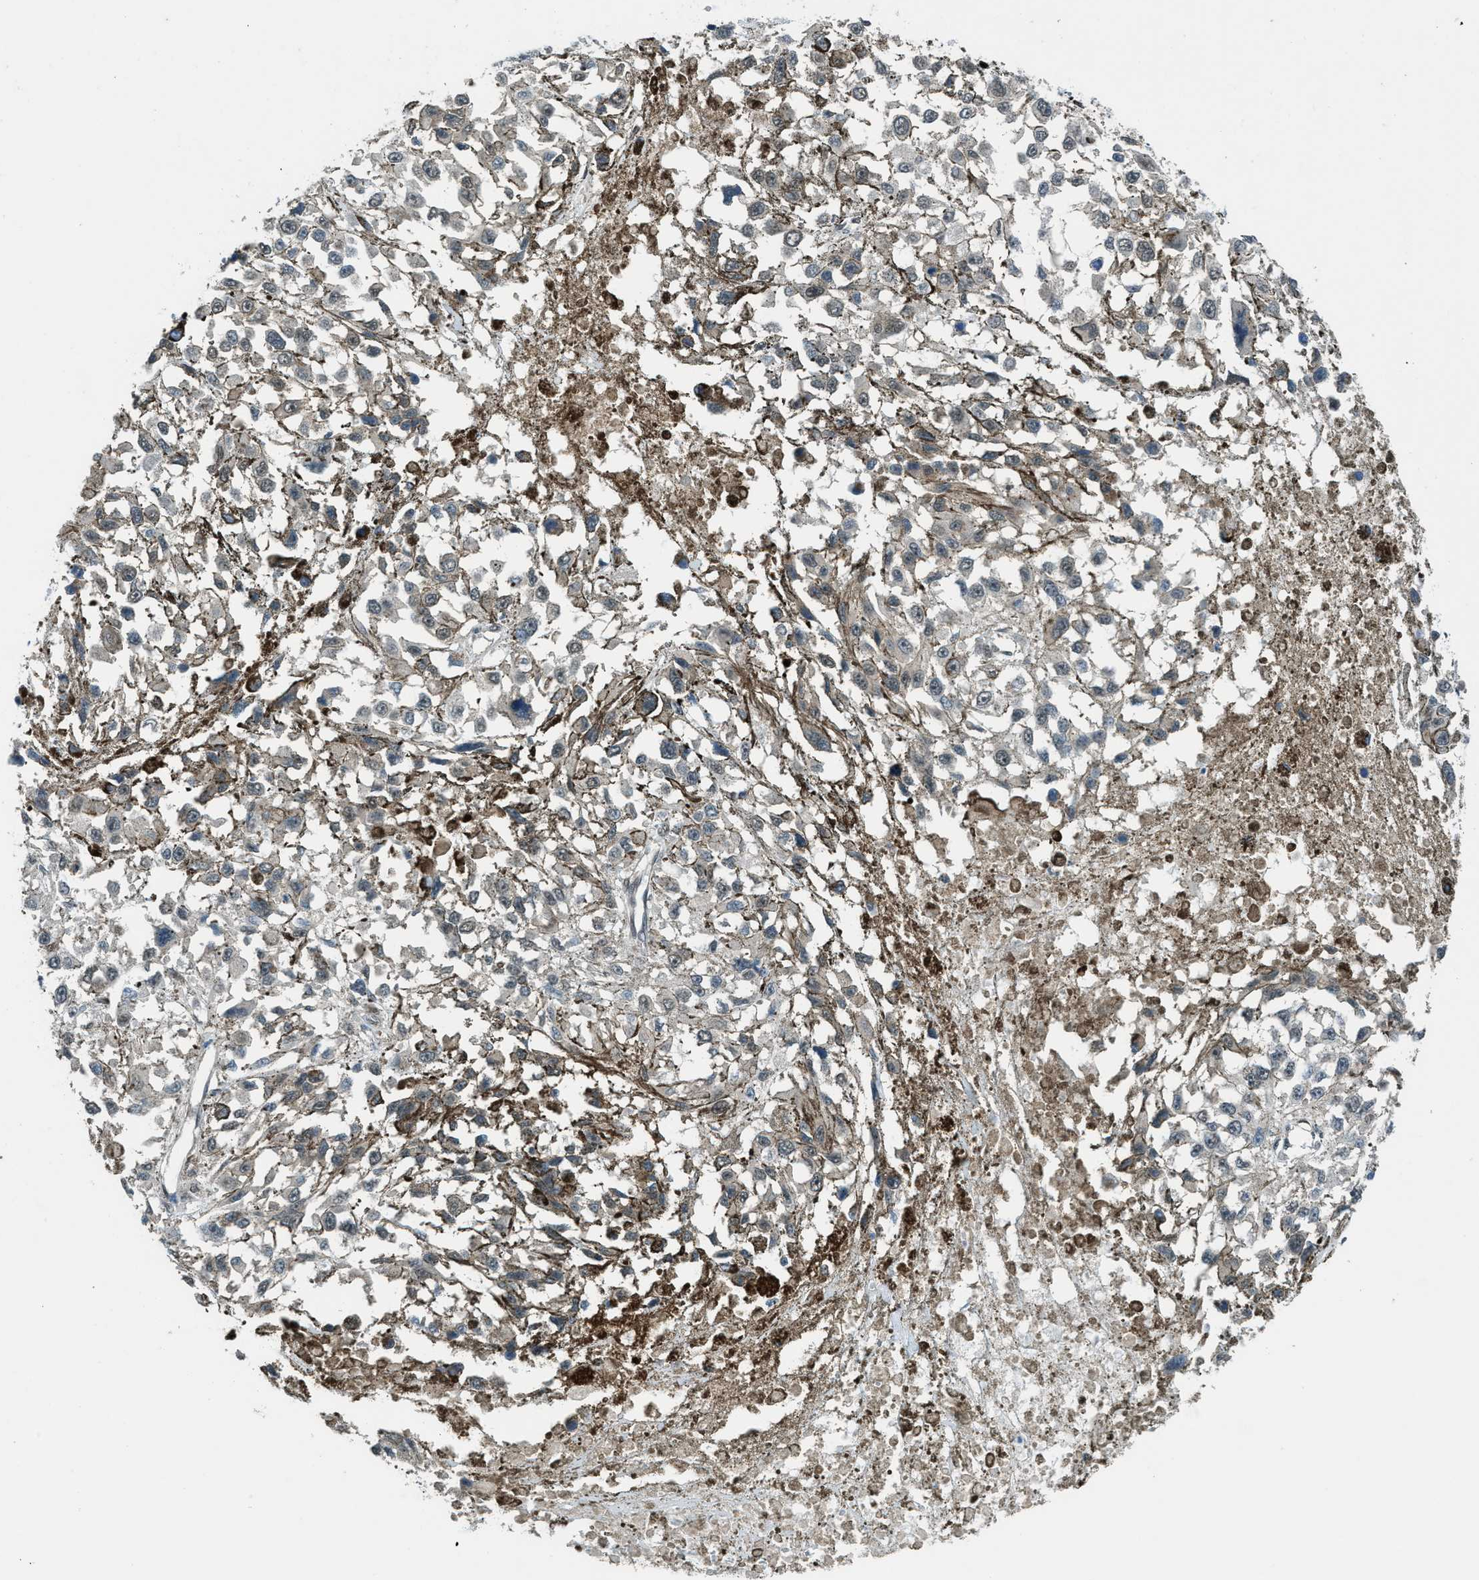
{"staining": {"intensity": "negative", "quantity": "none", "location": "none"}, "tissue": "melanoma", "cell_type": "Tumor cells", "image_type": "cancer", "snomed": [{"axis": "morphology", "description": "Malignant melanoma, Metastatic site"}, {"axis": "topography", "description": "Lymph node"}], "caption": "High magnification brightfield microscopy of malignant melanoma (metastatic site) stained with DAB (3,3'-diaminobenzidine) (brown) and counterstained with hematoxylin (blue): tumor cells show no significant expression.", "gene": "NPEPL1", "patient": {"sex": "male", "age": 59}}